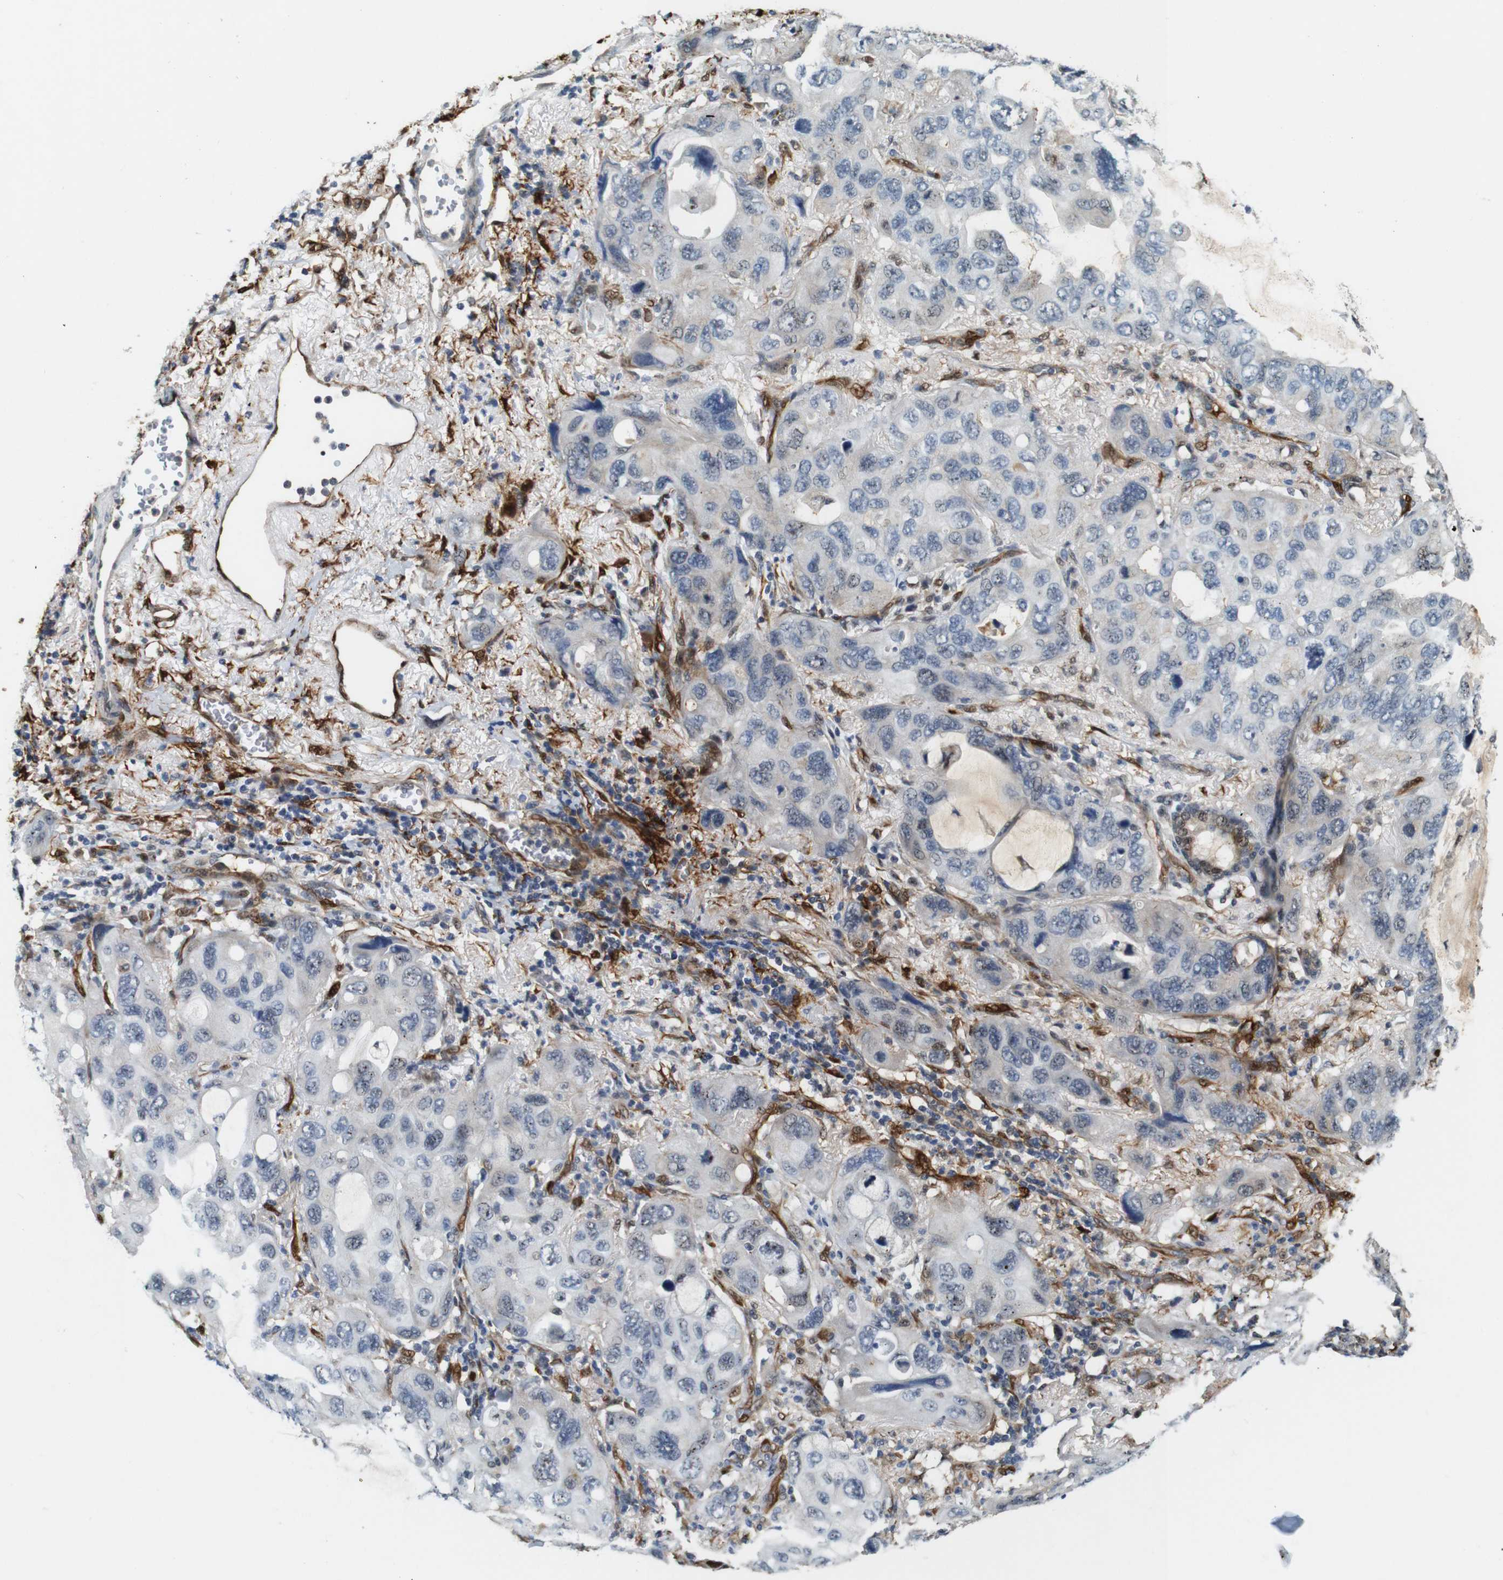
{"staining": {"intensity": "negative", "quantity": "none", "location": "none"}, "tissue": "lung cancer", "cell_type": "Tumor cells", "image_type": "cancer", "snomed": [{"axis": "morphology", "description": "Squamous cell carcinoma, NOS"}, {"axis": "topography", "description": "Lung"}], "caption": "The micrograph reveals no significant expression in tumor cells of lung cancer (squamous cell carcinoma).", "gene": "LXN", "patient": {"sex": "female", "age": 73}}